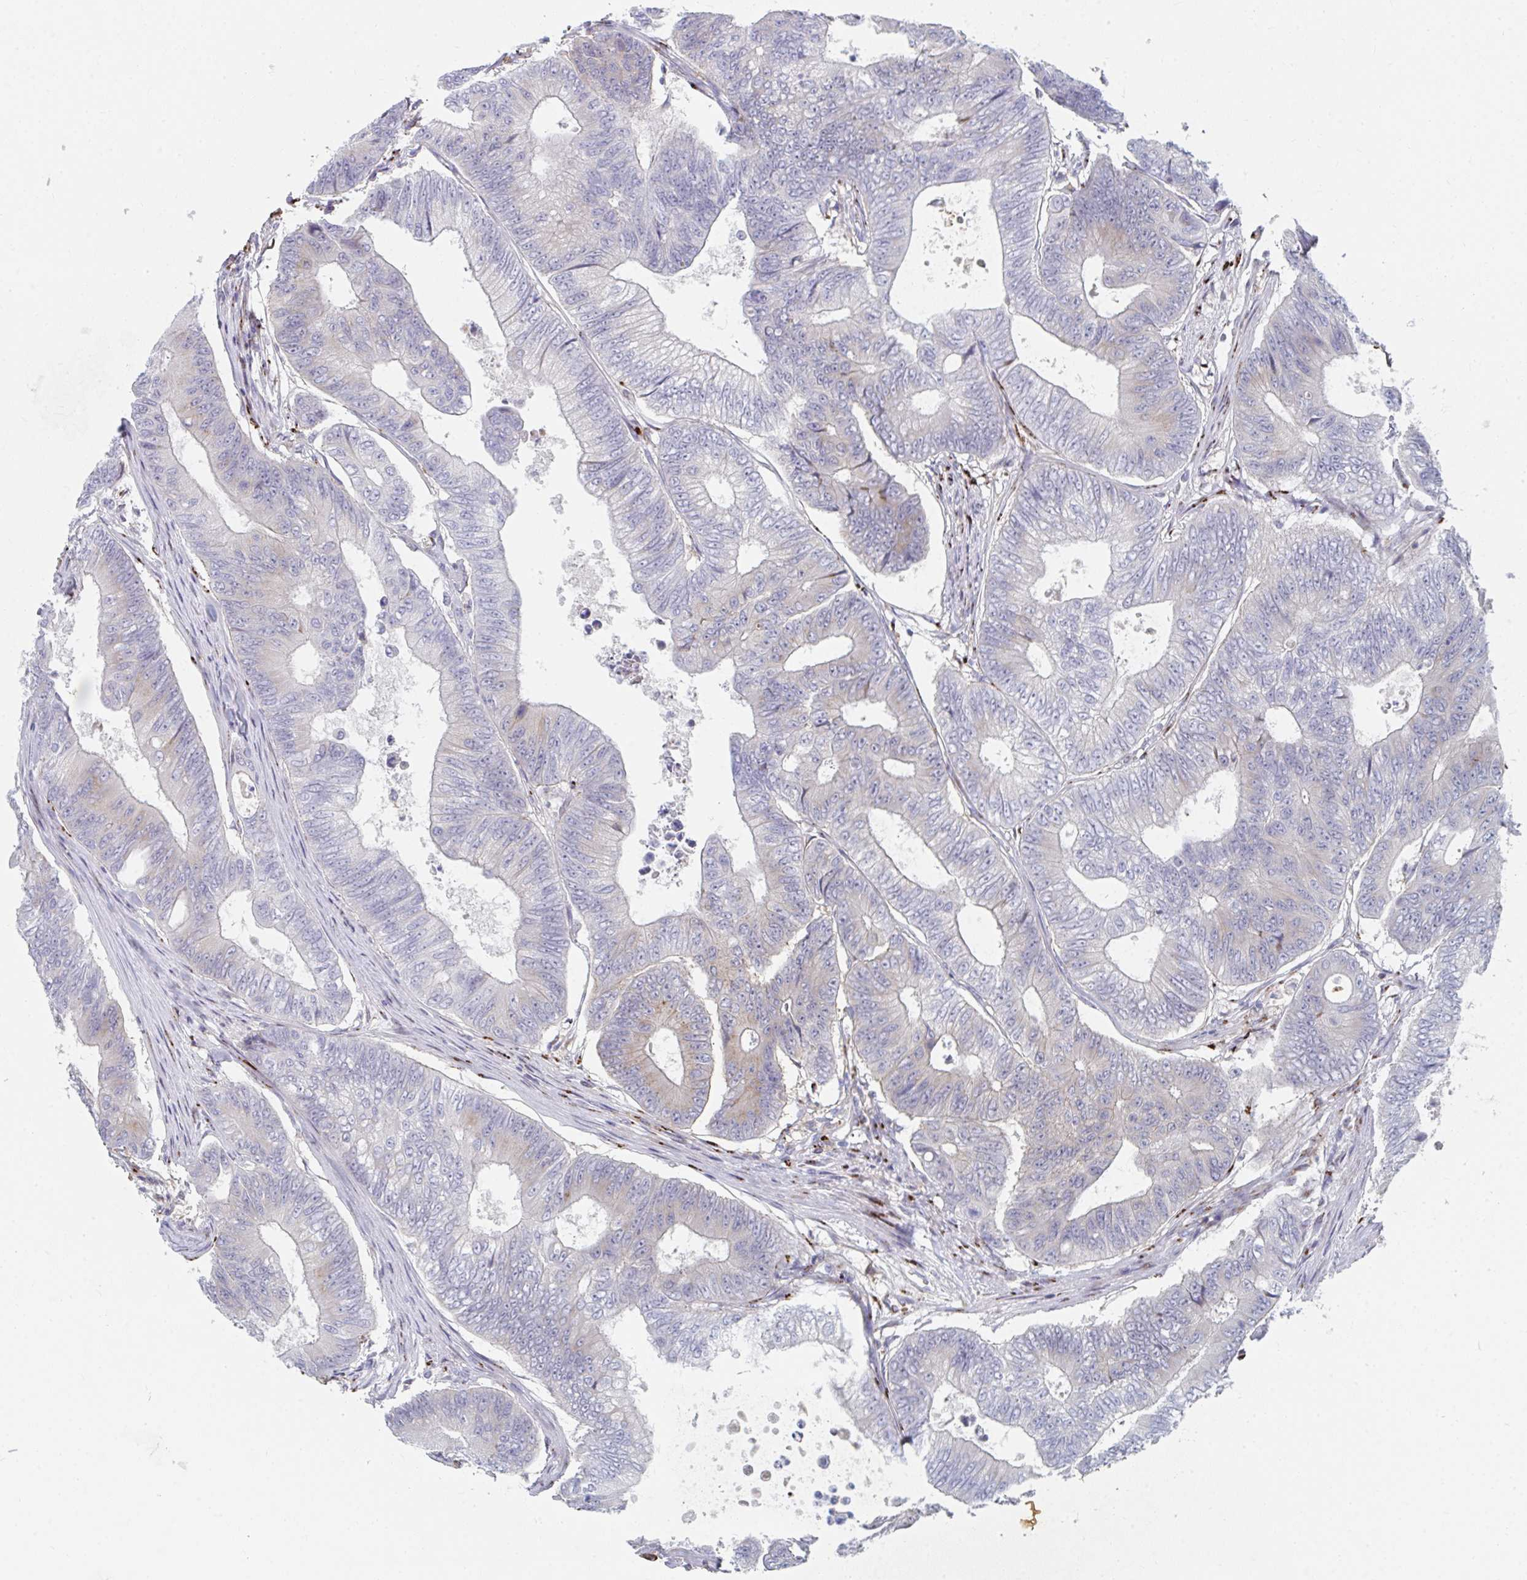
{"staining": {"intensity": "weak", "quantity": "<25%", "location": "cytoplasmic/membranous"}, "tissue": "colorectal cancer", "cell_type": "Tumor cells", "image_type": "cancer", "snomed": [{"axis": "morphology", "description": "Adenocarcinoma, NOS"}, {"axis": "topography", "description": "Colon"}], "caption": "Colorectal adenocarcinoma stained for a protein using immunohistochemistry shows no positivity tumor cells.", "gene": "PSMG1", "patient": {"sex": "female", "age": 48}}